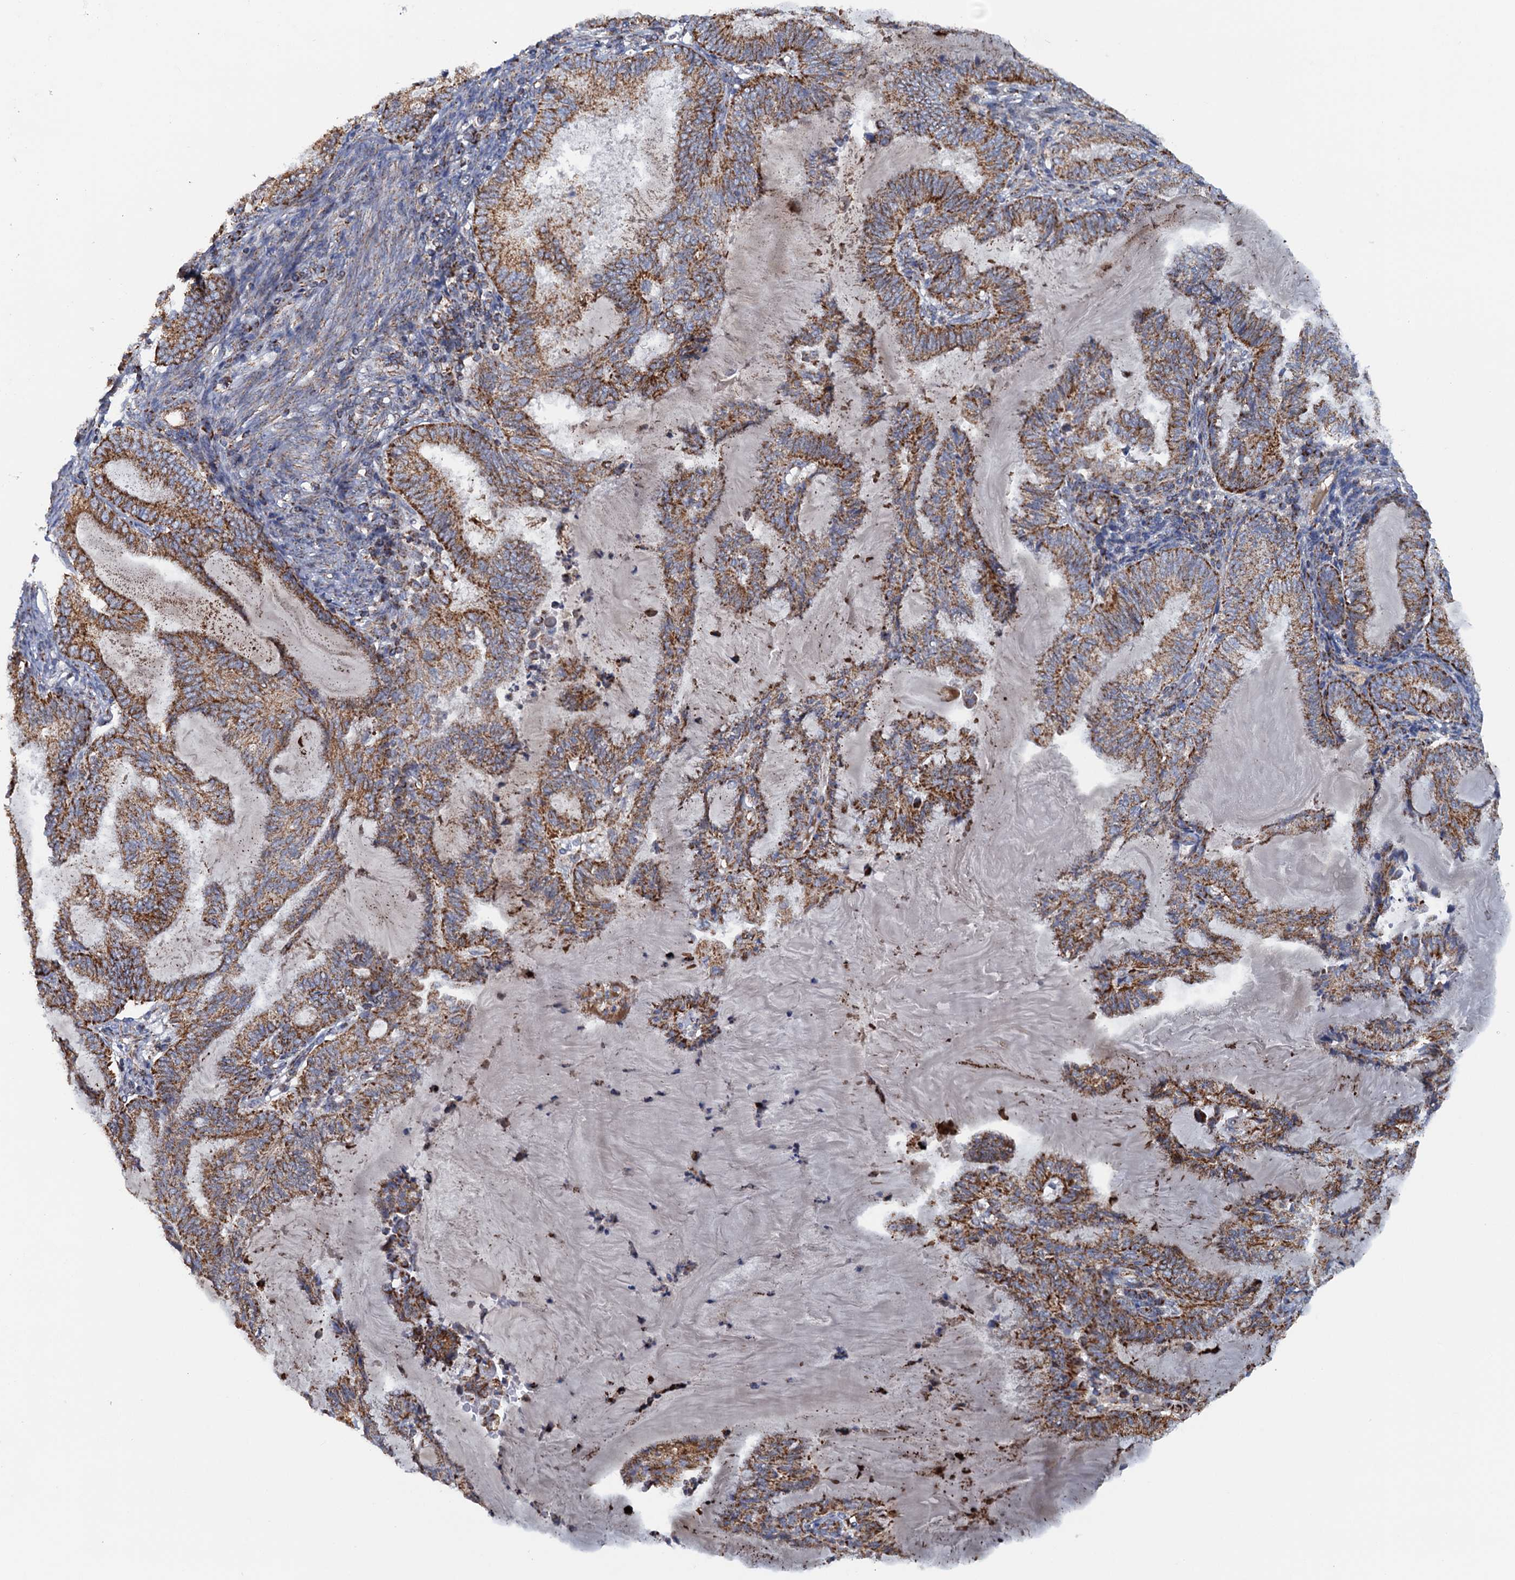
{"staining": {"intensity": "strong", "quantity": ">75%", "location": "cytoplasmic/membranous"}, "tissue": "endometrial cancer", "cell_type": "Tumor cells", "image_type": "cancer", "snomed": [{"axis": "morphology", "description": "Adenocarcinoma, NOS"}, {"axis": "topography", "description": "Endometrium"}], "caption": "Immunohistochemical staining of adenocarcinoma (endometrial) exhibits high levels of strong cytoplasmic/membranous protein positivity in about >75% of tumor cells.", "gene": "GTPBP3", "patient": {"sex": "female", "age": 86}}